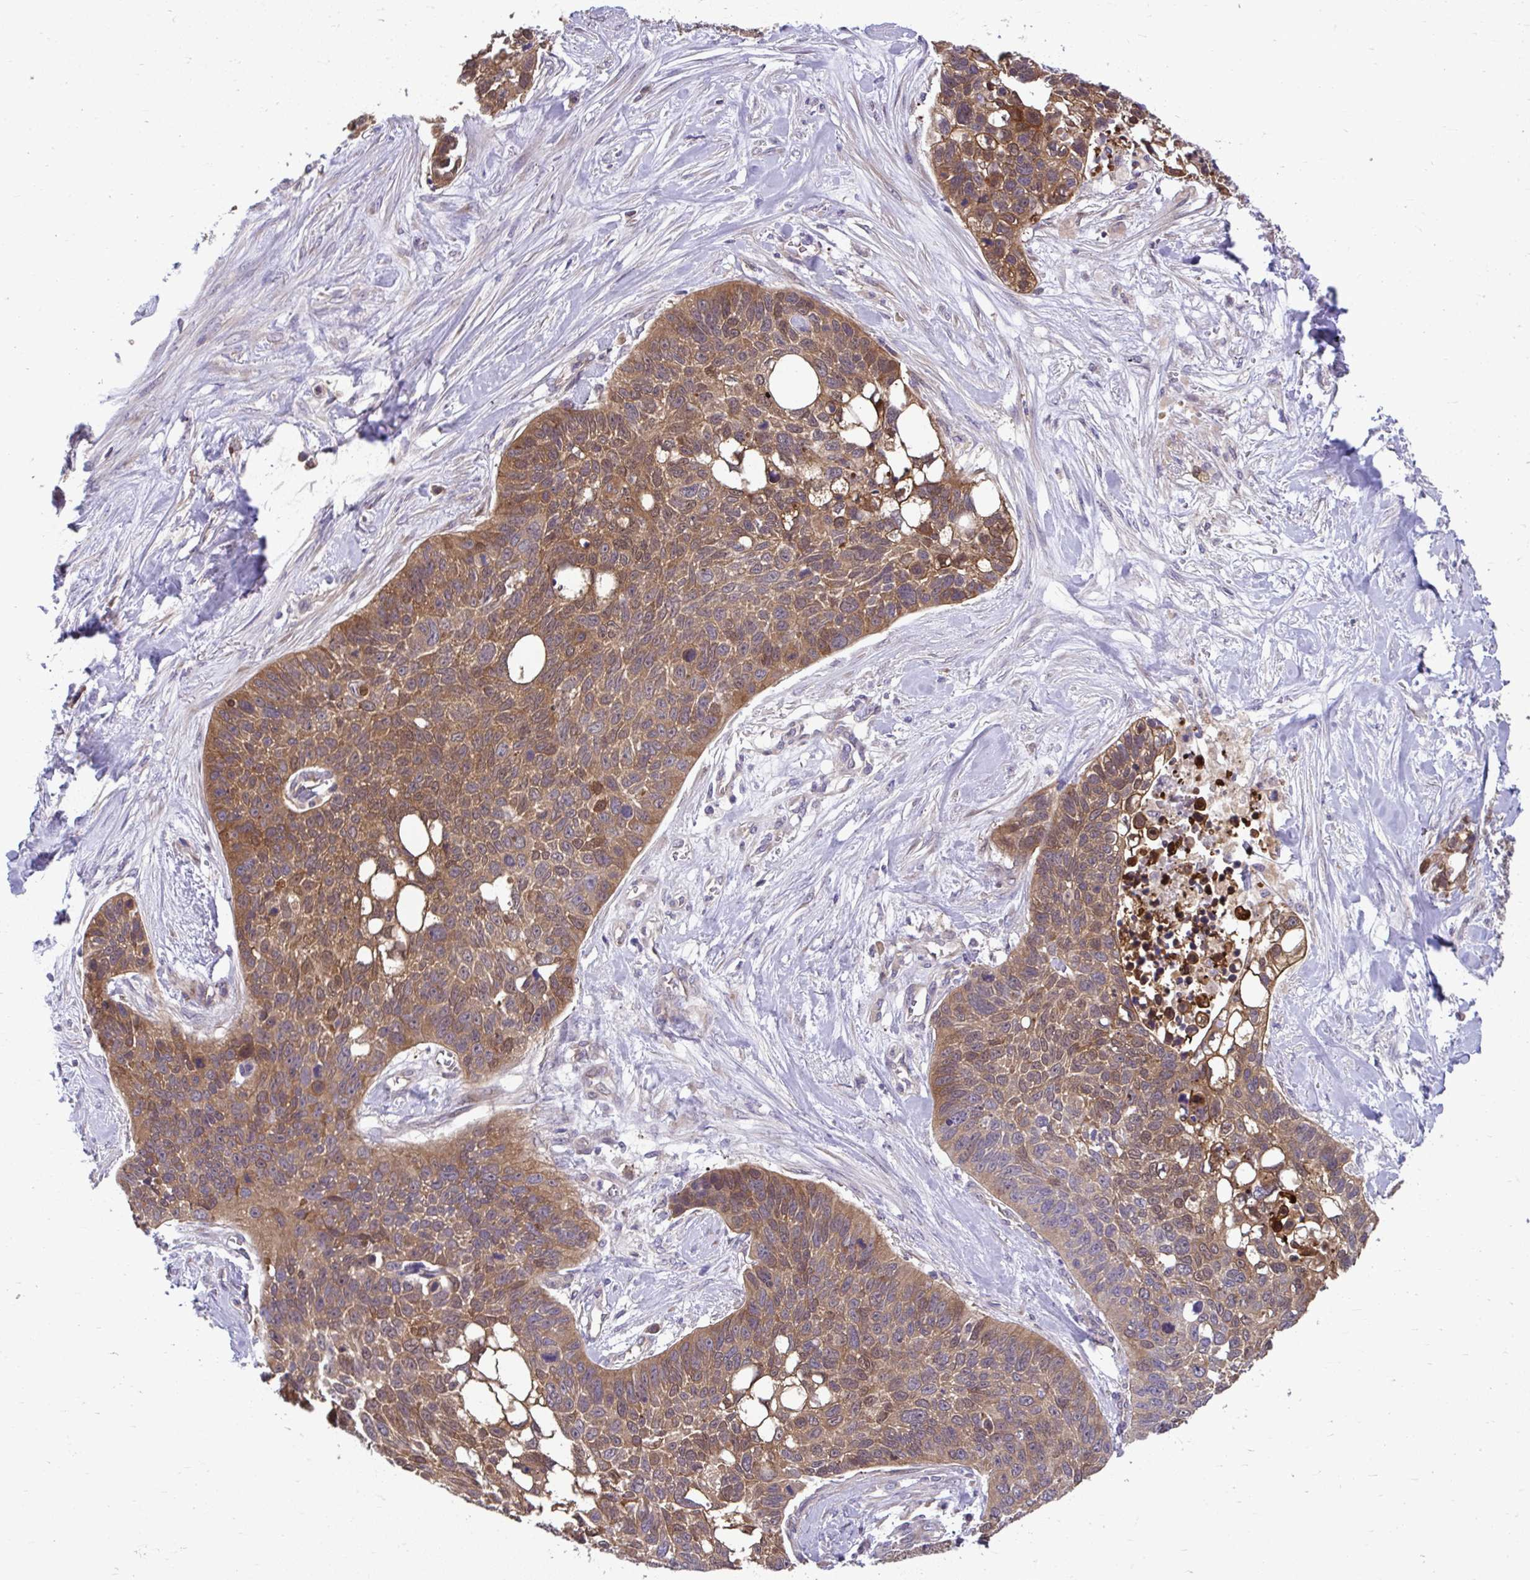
{"staining": {"intensity": "moderate", "quantity": ">75%", "location": "cytoplasmic/membranous"}, "tissue": "lung cancer", "cell_type": "Tumor cells", "image_type": "cancer", "snomed": [{"axis": "morphology", "description": "Squamous cell carcinoma, NOS"}, {"axis": "topography", "description": "Lung"}], "caption": "Protein staining exhibits moderate cytoplasmic/membranous positivity in about >75% of tumor cells in lung cancer (squamous cell carcinoma). Immunohistochemistry stains the protein of interest in brown and the nuclei are stained blue.", "gene": "PCDHB7", "patient": {"sex": "male", "age": 62}}